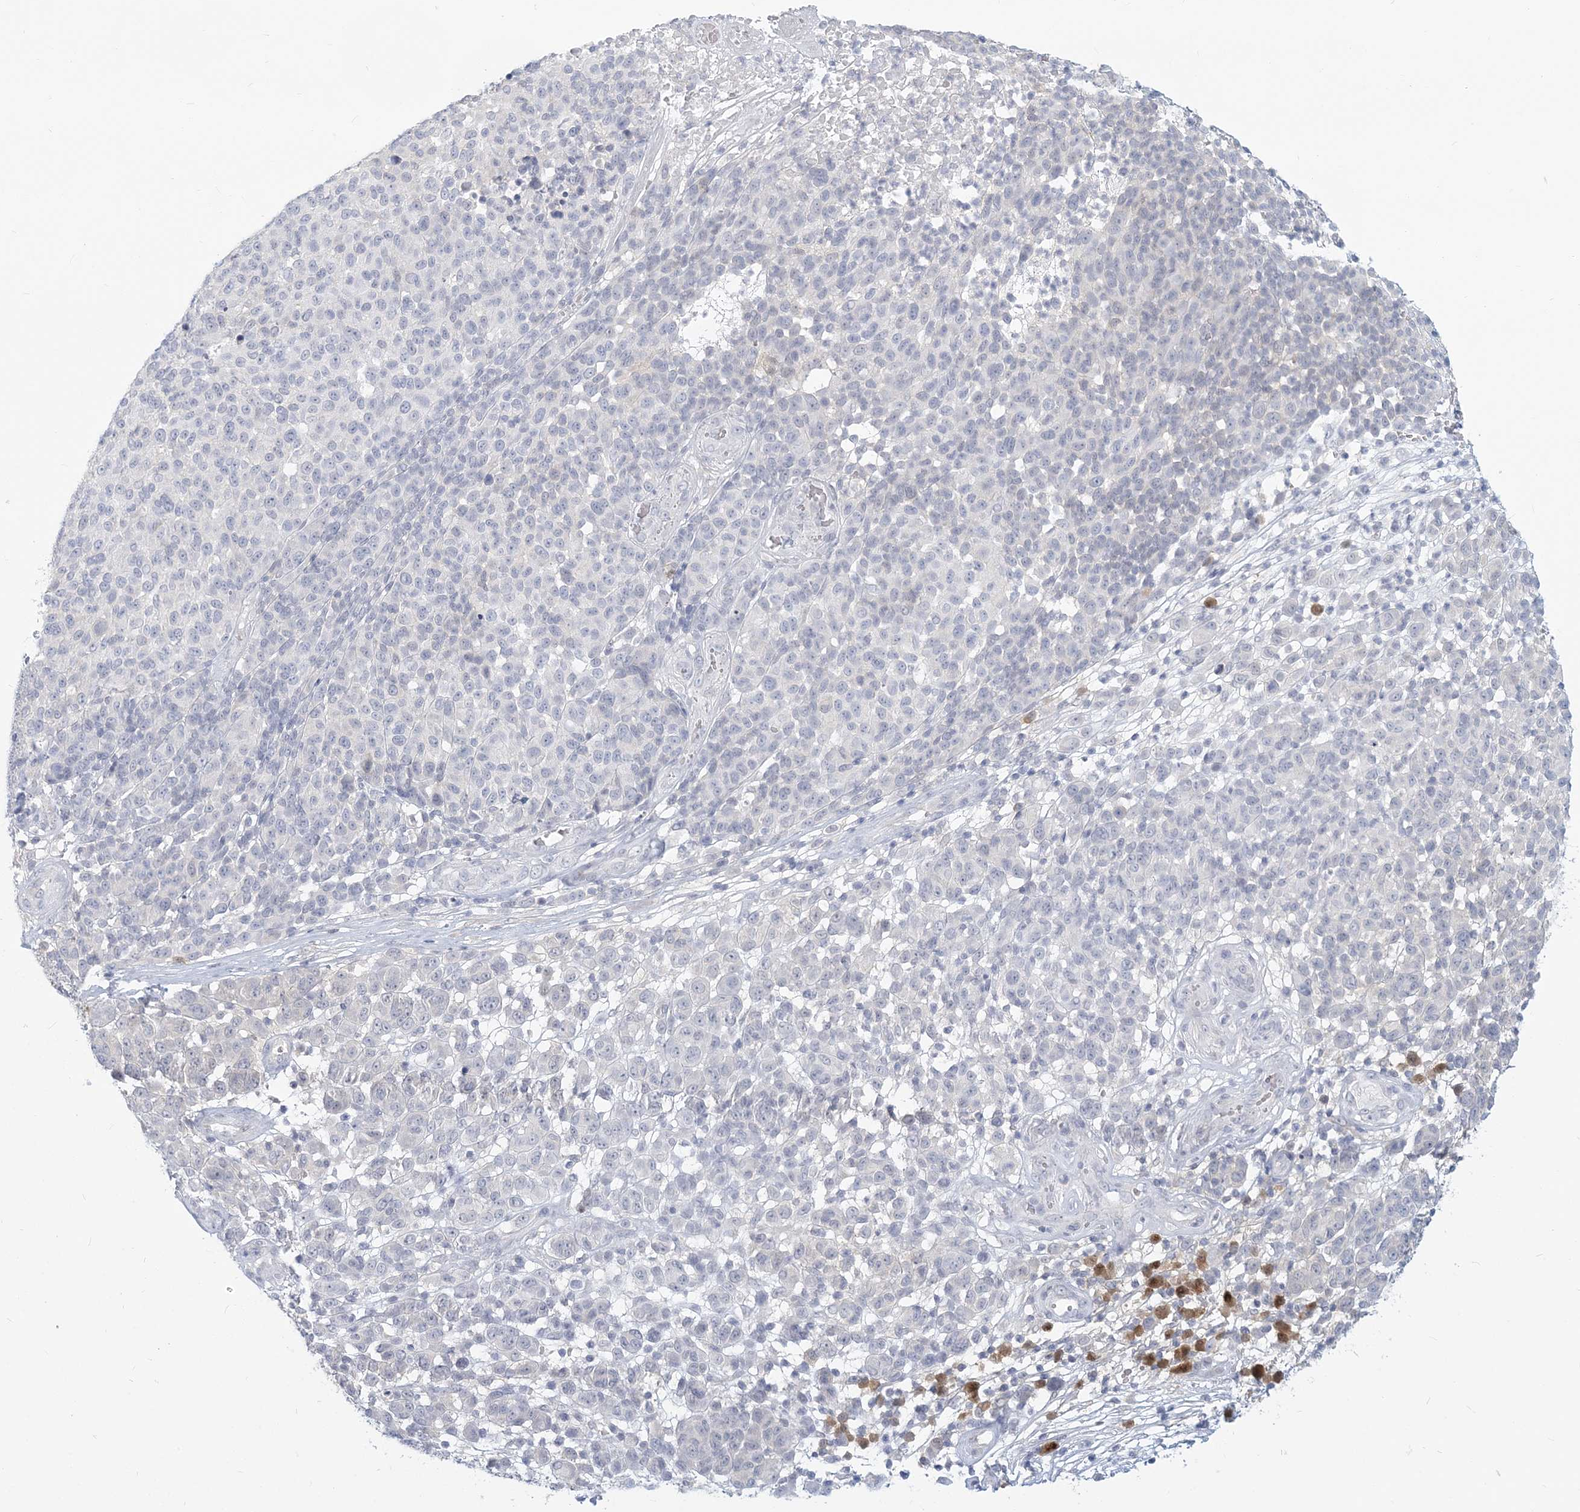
{"staining": {"intensity": "negative", "quantity": "none", "location": "none"}, "tissue": "melanoma", "cell_type": "Tumor cells", "image_type": "cancer", "snomed": [{"axis": "morphology", "description": "Malignant melanoma, NOS"}, {"axis": "topography", "description": "Skin"}], "caption": "IHC of melanoma displays no staining in tumor cells.", "gene": "GMPPA", "patient": {"sex": "male", "age": 49}}